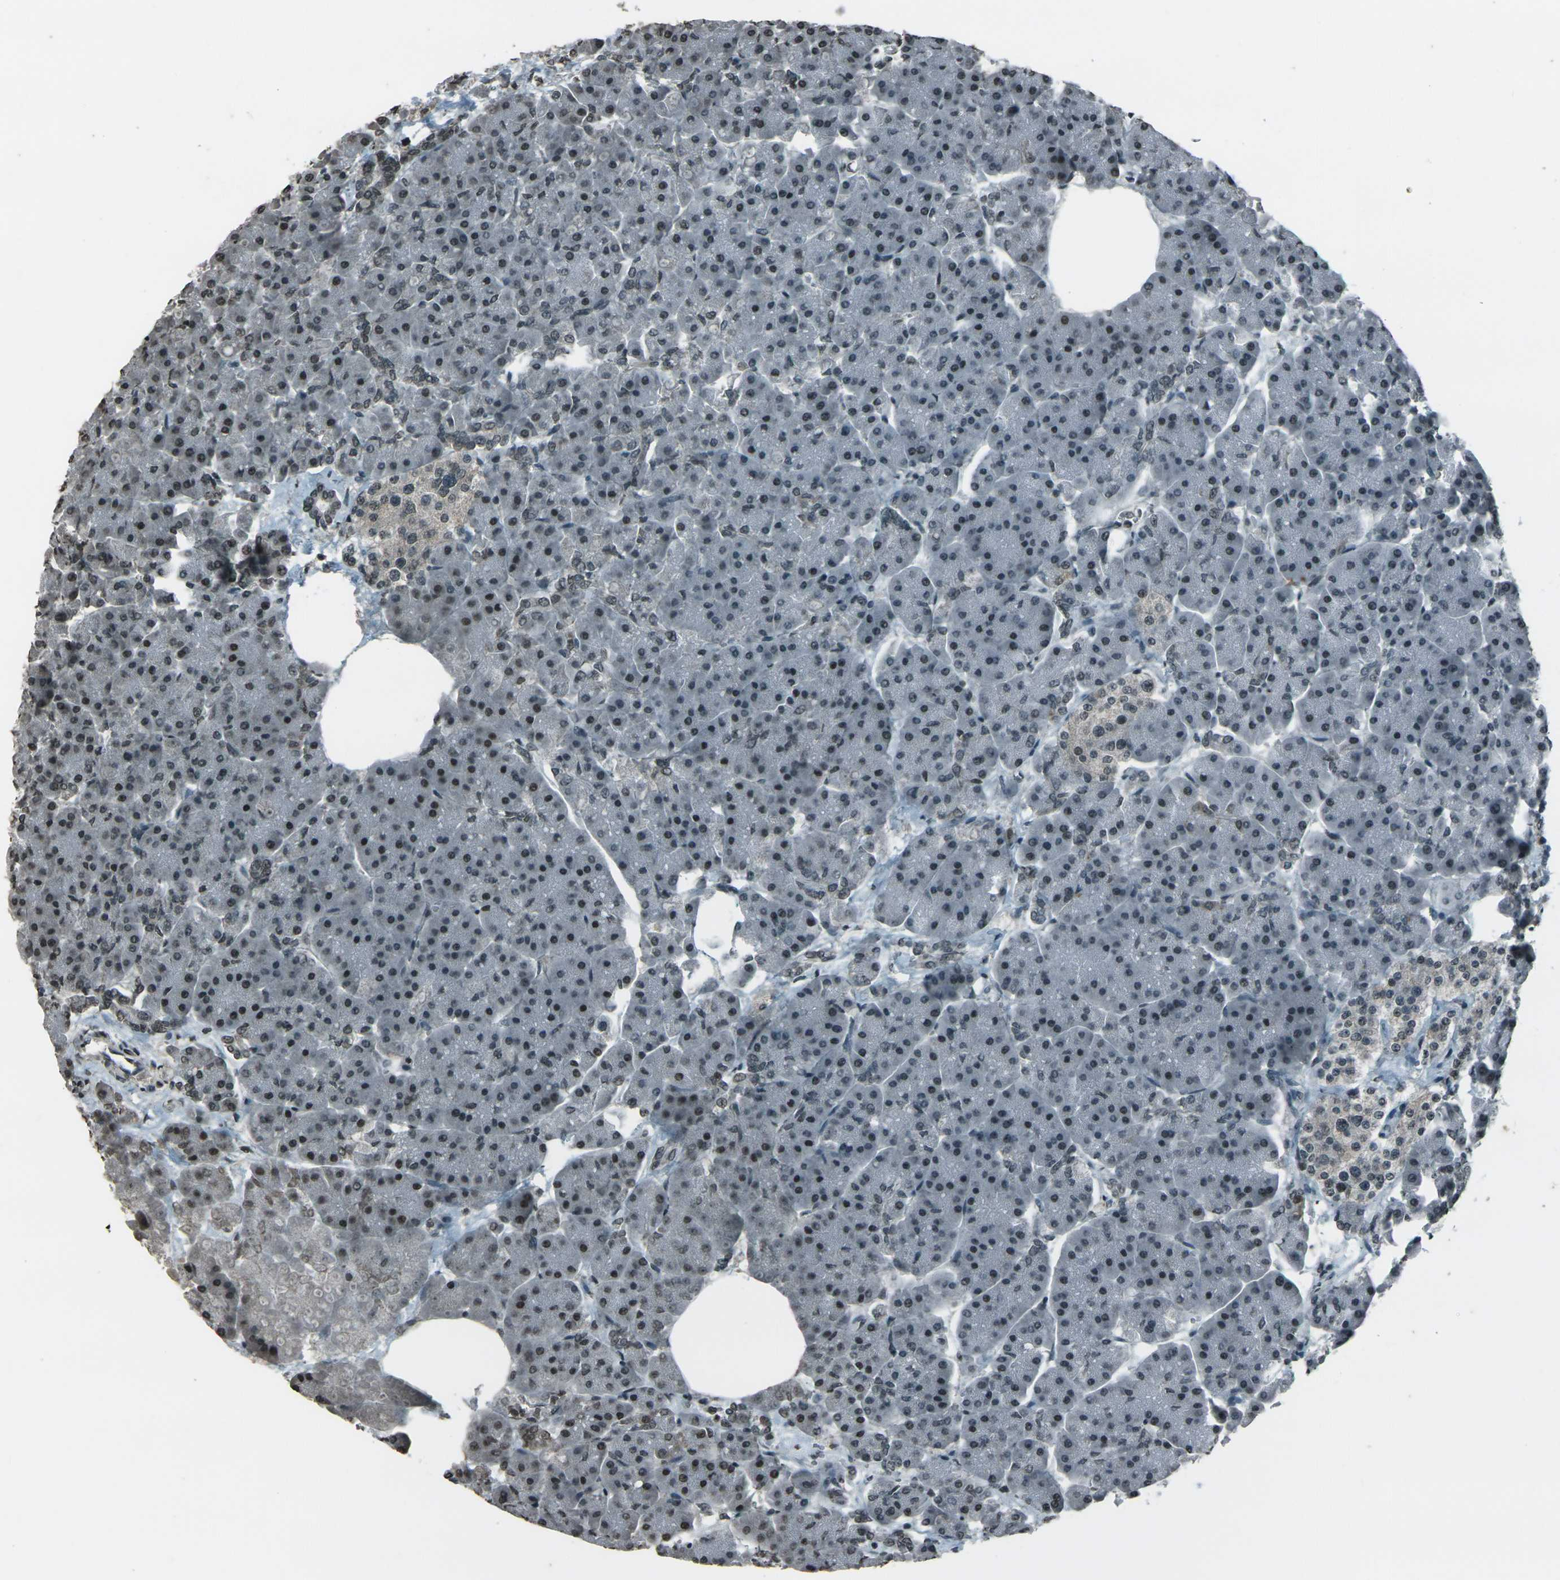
{"staining": {"intensity": "moderate", "quantity": "25%-75%", "location": "nuclear"}, "tissue": "pancreas", "cell_type": "Exocrine glandular cells", "image_type": "normal", "snomed": [{"axis": "morphology", "description": "Normal tissue, NOS"}, {"axis": "topography", "description": "Pancreas"}], "caption": "Immunohistochemistry of normal pancreas shows medium levels of moderate nuclear positivity in approximately 25%-75% of exocrine glandular cells. (DAB (3,3'-diaminobenzidine) IHC, brown staining for protein, blue staining for nuclei).", "gene": "PRPF8", "patient": {"sex": "female", "age": 70}}